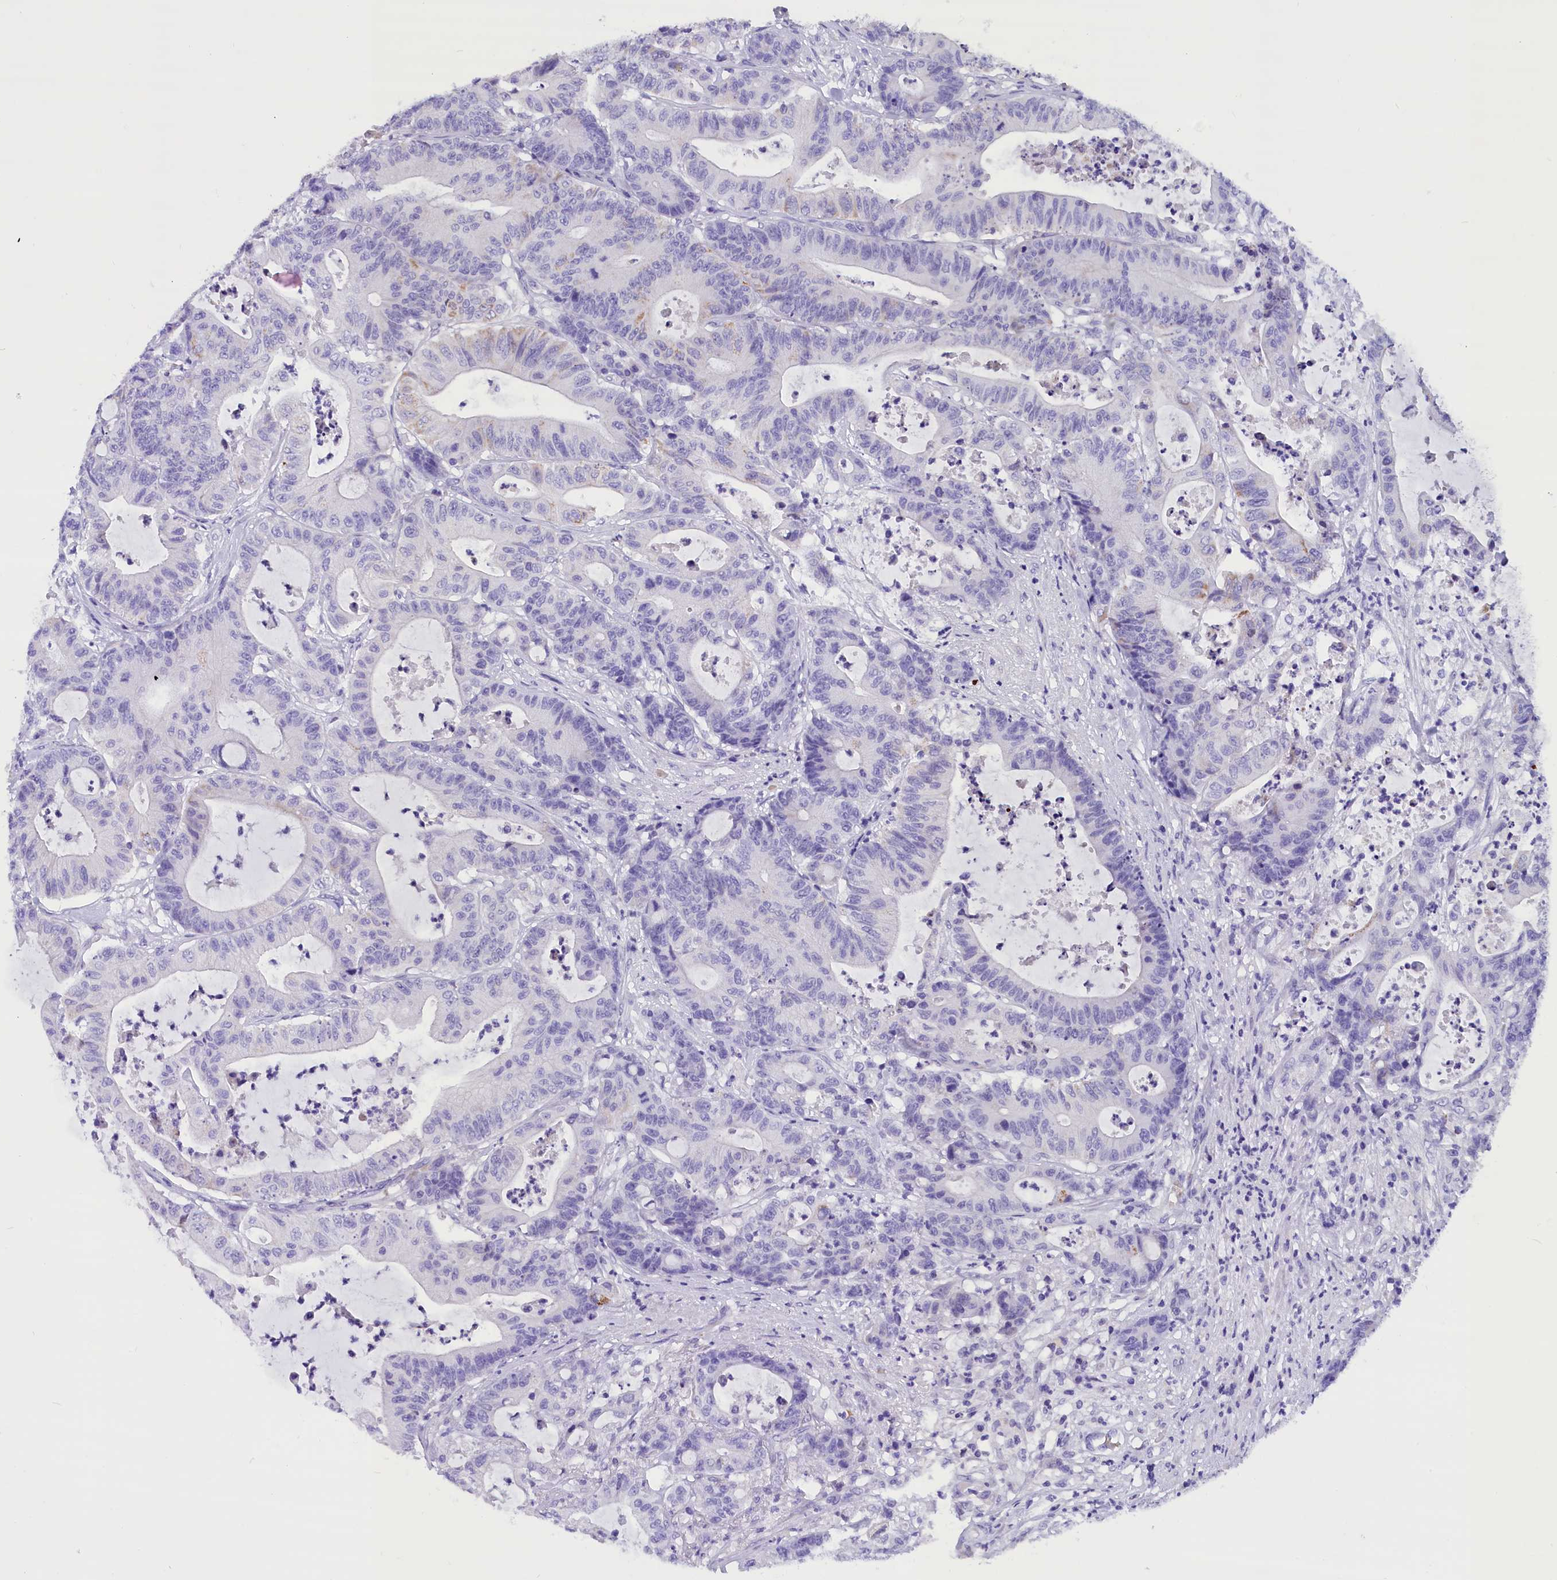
{"staining": {"intensity": "negative", "quantity": "none", "location": "none"}, "tissue": "colorectal cancer", "cell_type": "Tumor cells", "image_type": "cancer", "snomed": [{"axis": "morphology", "description": "Adenocarcinoma, NOS"}, {"axis": "topography", "description": "Colon"}], "caption": "High magnification brightfield microscopy of colorectal cancer stained with DAB (3,3'-diaminobenzidine) (brown) and counterstained with hematoxylin (blue): tumor cells show no significant expression.", "gene": "ABAT", "patient": {"sex": "female", "age": 84}}